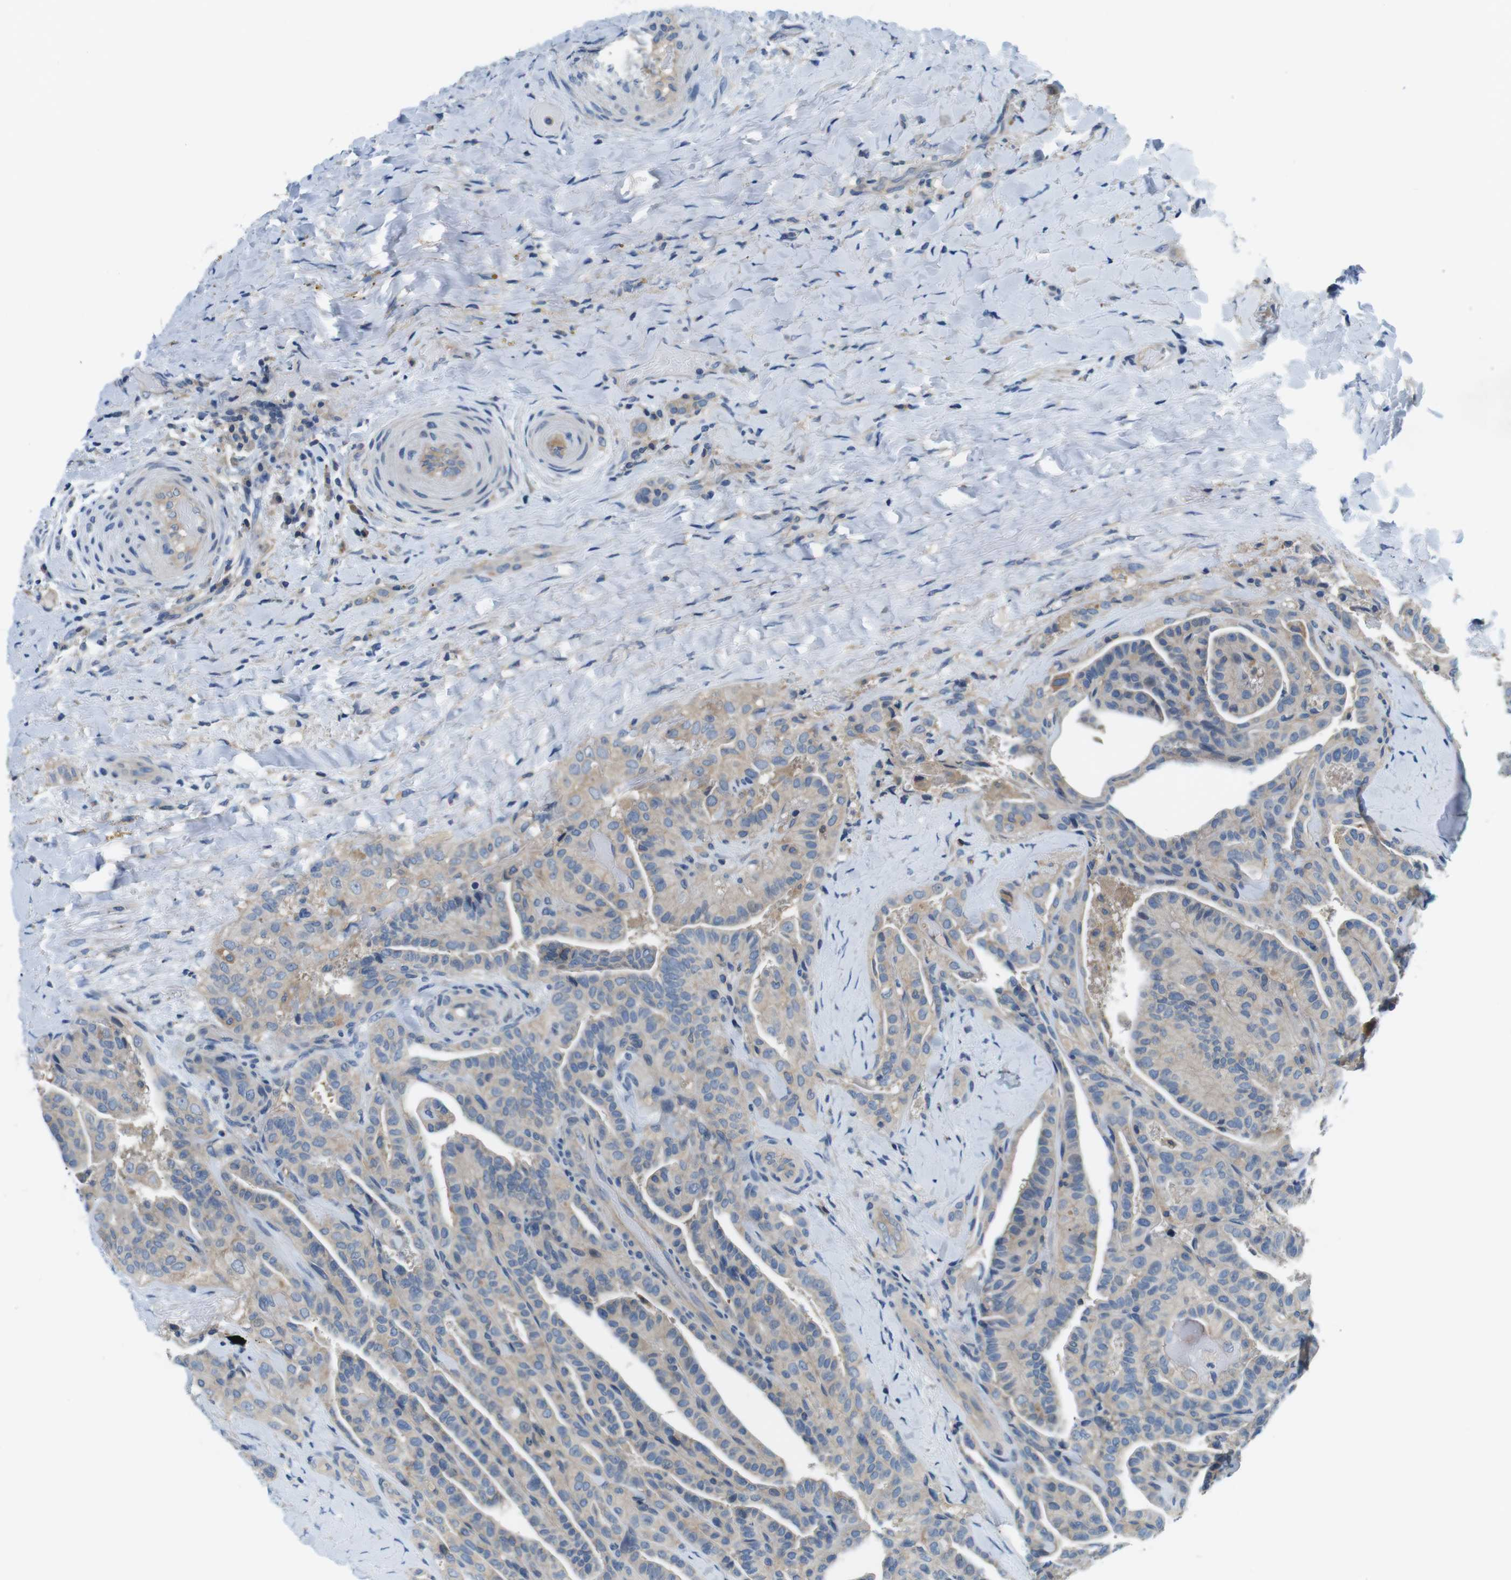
{"staining": {"intensity": "weak", "quantity": "25%-75%", "location": "cytoplasmic/membranous"}, "tissue": "thyroid cancer", "cell_type": "Tumor cells", "image_type": "cancer", "snomed": [{"axis": "morphology", "description": "Papillary adenocarcinoma, NOS"}, {"axis": "topography", "description": "Thyroid gland"}], "caption": "Immunohistochemistry of human thyroid cancer displays low levels of weak cytoplasmic/membranous expression in about 25%-75% of tumor cells.", "gene": "DENND4C", "patient": {"sex": "male", "age": 77}}